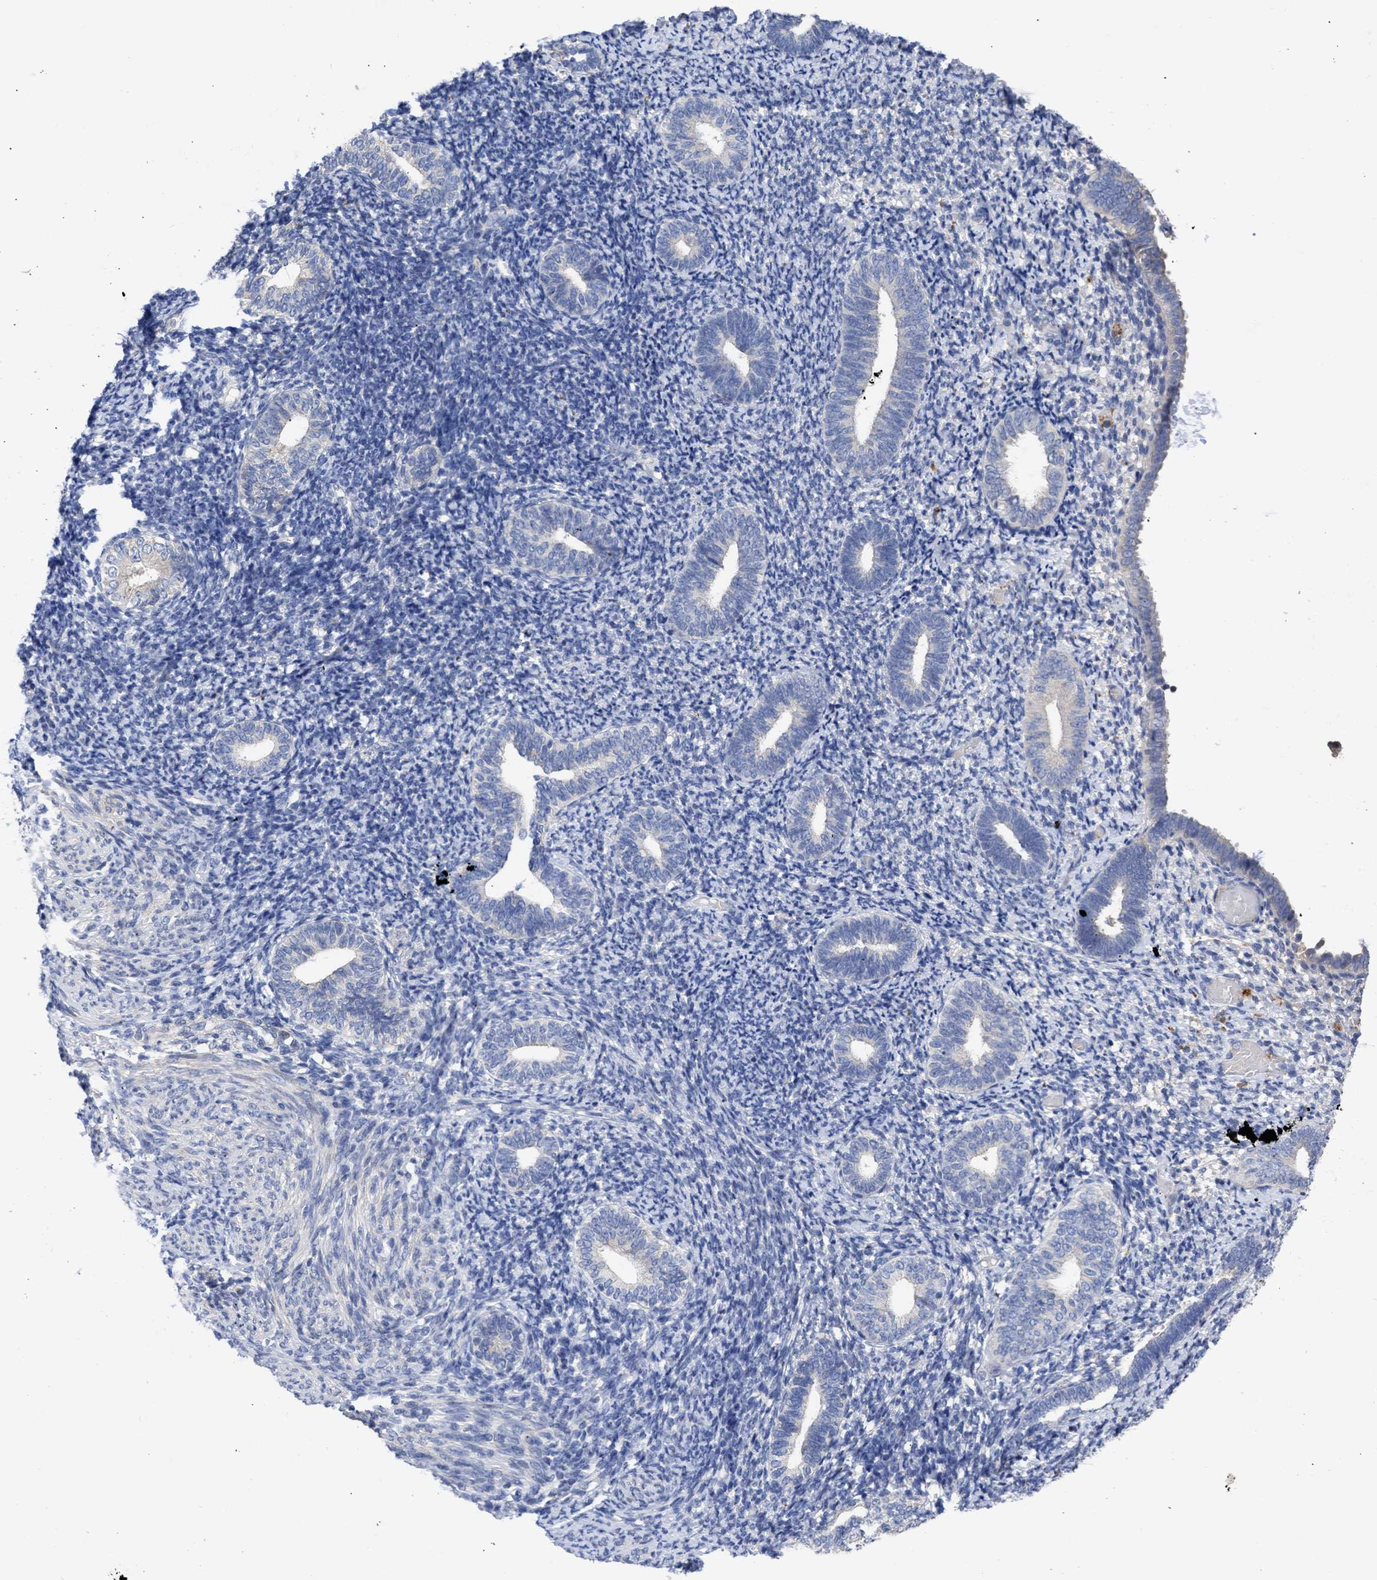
{"staining": {"intensity": "negative", "quantity": "none", "location": "none"}, "tissue": "endometrium", "cell_type": "Cells in endometrial stroma", "image_type": "normal", "snomed": [{"axis": "morphology", "description": "Normal tissue, NOS"}, {"axis": "topography", "description": "Endometrium"}], "caption": "The image demonstrates no staining of cells in endometrial stroma in normal endometrium.", "gene": "ARHGEF4", "patient": {"sex": "female", "age": 66}}